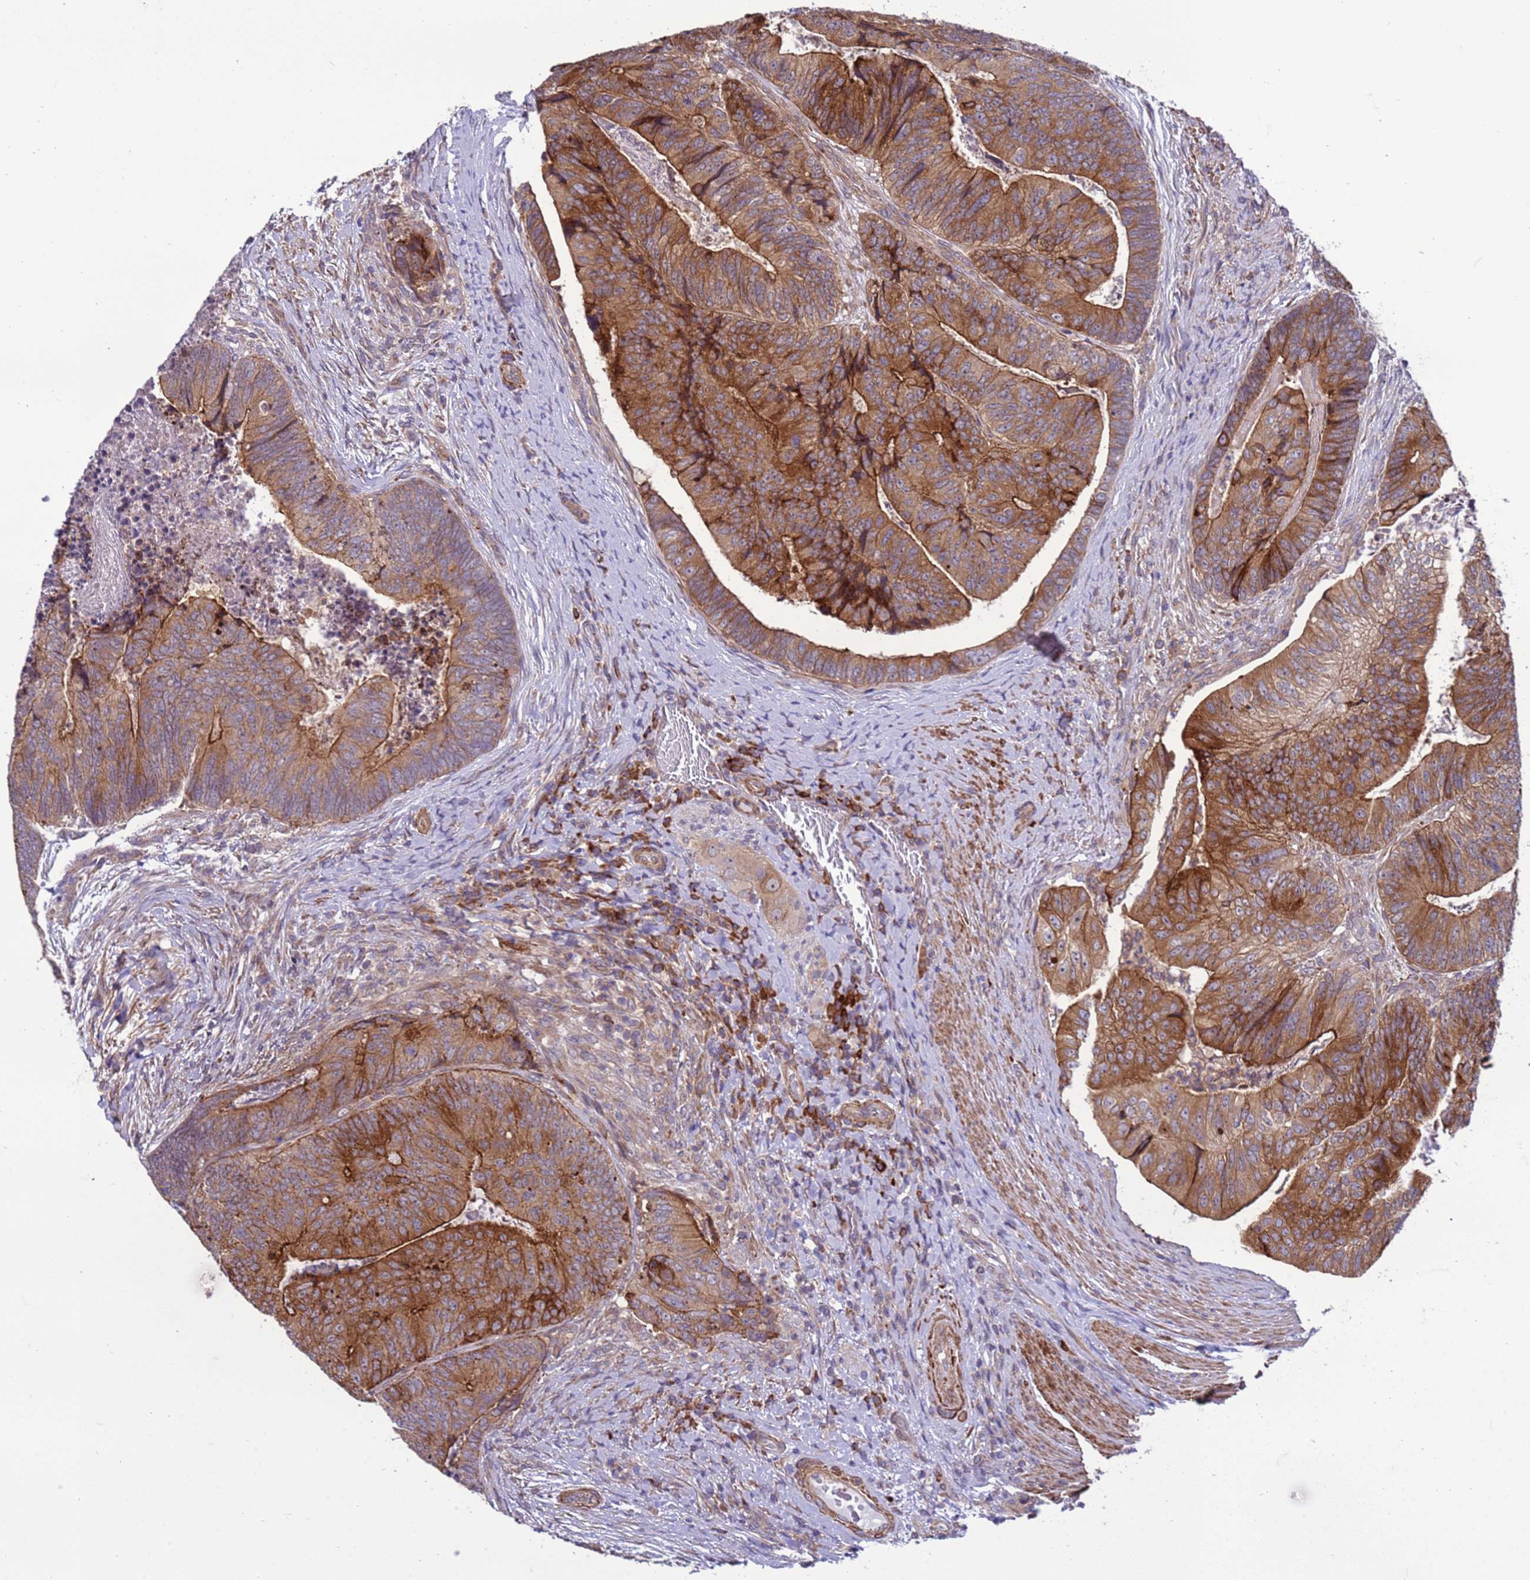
{"staining": {"intensity": "moderate", "quantity": ">75%", "location": "cytoplasmic/membranous"}, "tissue": "colorectal cancer", "cell_type": "Tumor cells", "image_type": "cancer", "snomed": [{"axis": "morphology", "description": "Adenocarcinoma, NOS"}, {"axis": "topography", "description": "Colon"}], "caption": "Human colorectal cancer (adenocarcinoma) stained for a protein (brown) shows moderate cytoplasmic/membranous positive positivity in about >75% of tumor cells.", "gene": "GEN1", "patient": {"sex": "female", "age": 67}}